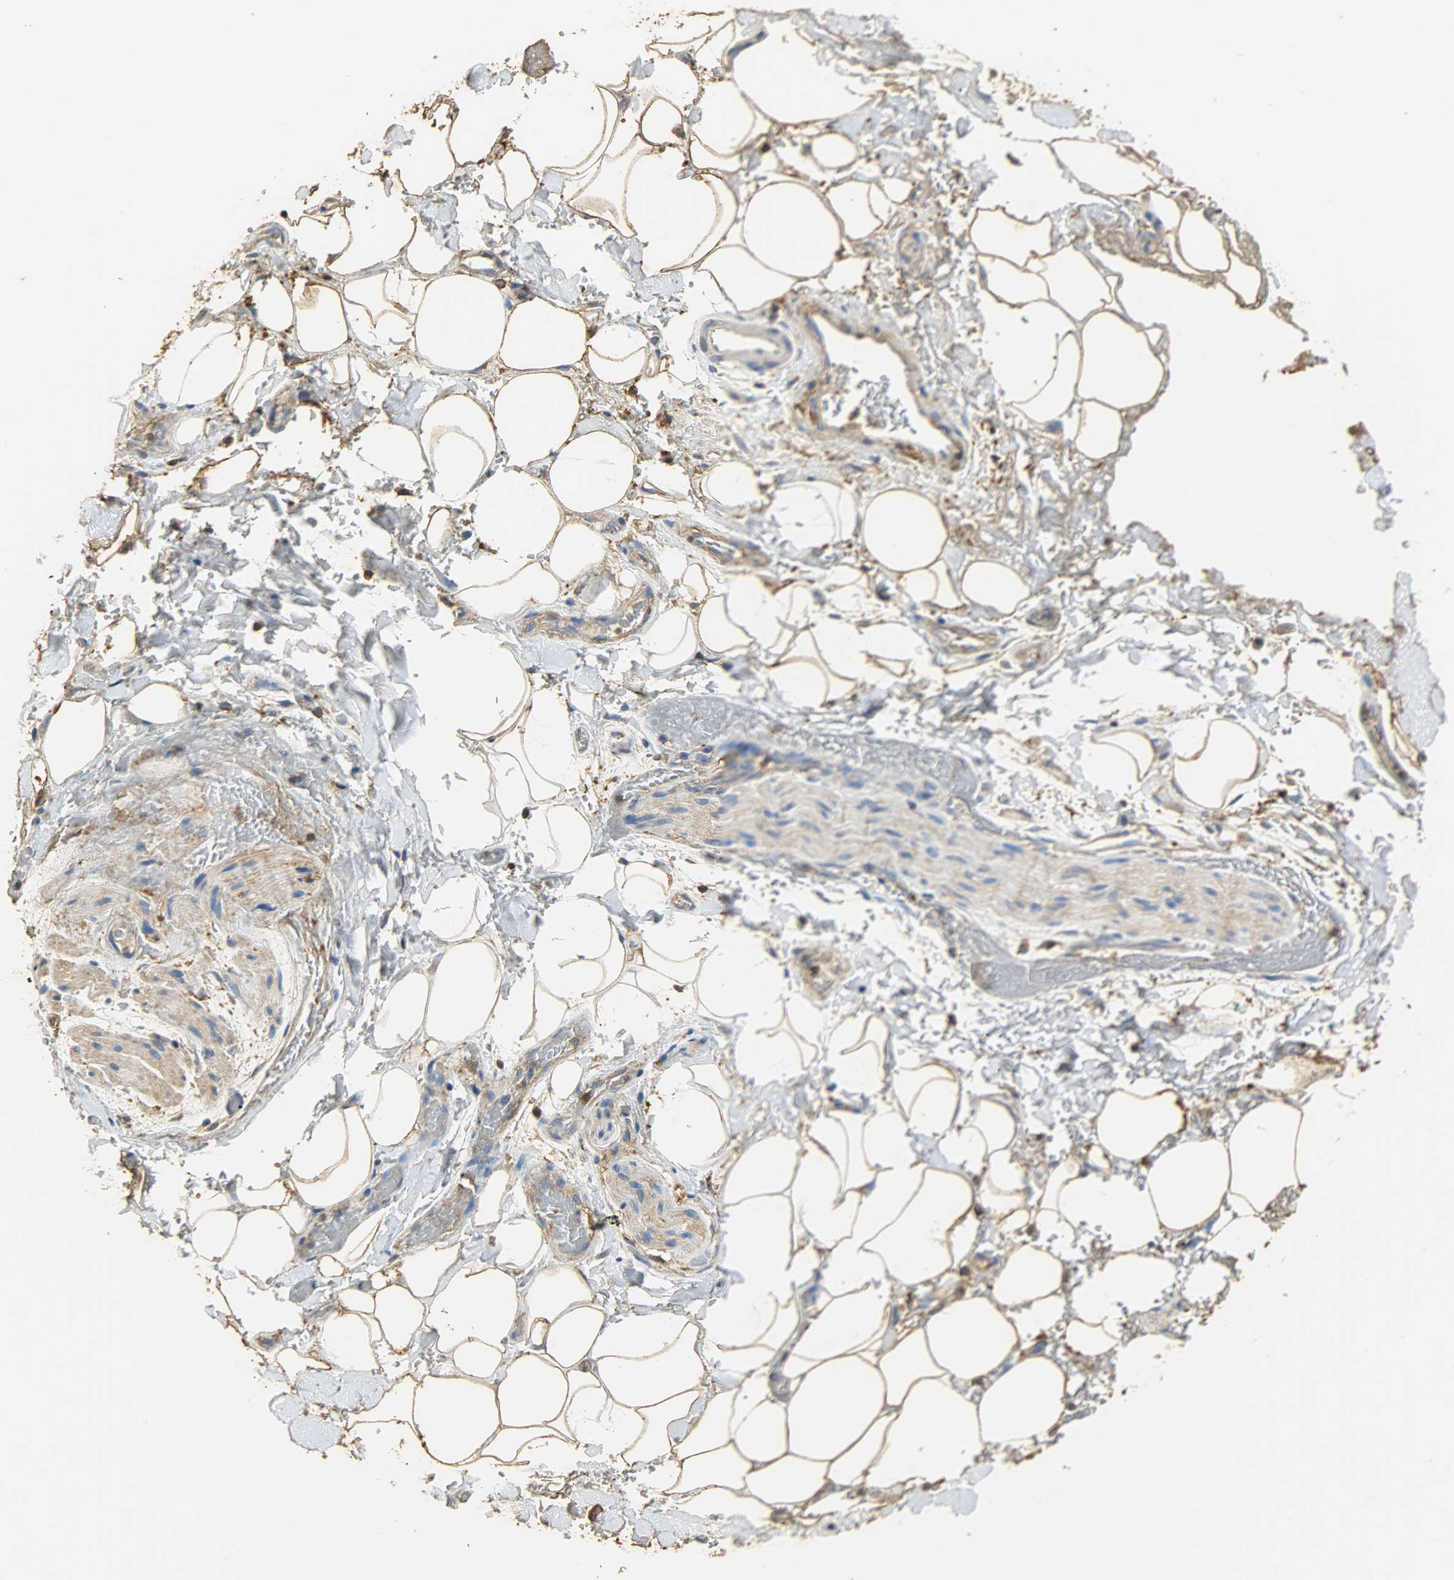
{"staining": {"intensity": "moderate", "quantity": ">75%", "location": "cytoplasmic/membranous"}, "tissue": "adipose tissue", "cell_type": "Adipocytes", "image_type": "normal", "snomed": [{"axis": "morphology", "description": "Normal tissue, NOS"}, {"axis": "morphology", "description": "Cholangiocarcinoma"}, {"axis": "topography", "description": "Liver"}, {"axis": "topography", "description": "Peripheral nerve tissue"}], "caption": "Protein expression analysis of benign human adipose tissue reveals moderate cytoplasmic/membranous staining in approximately >75% of adipocytes.", "gene": "ANXA6", "patient": {"sex": "male", "age": 50}}